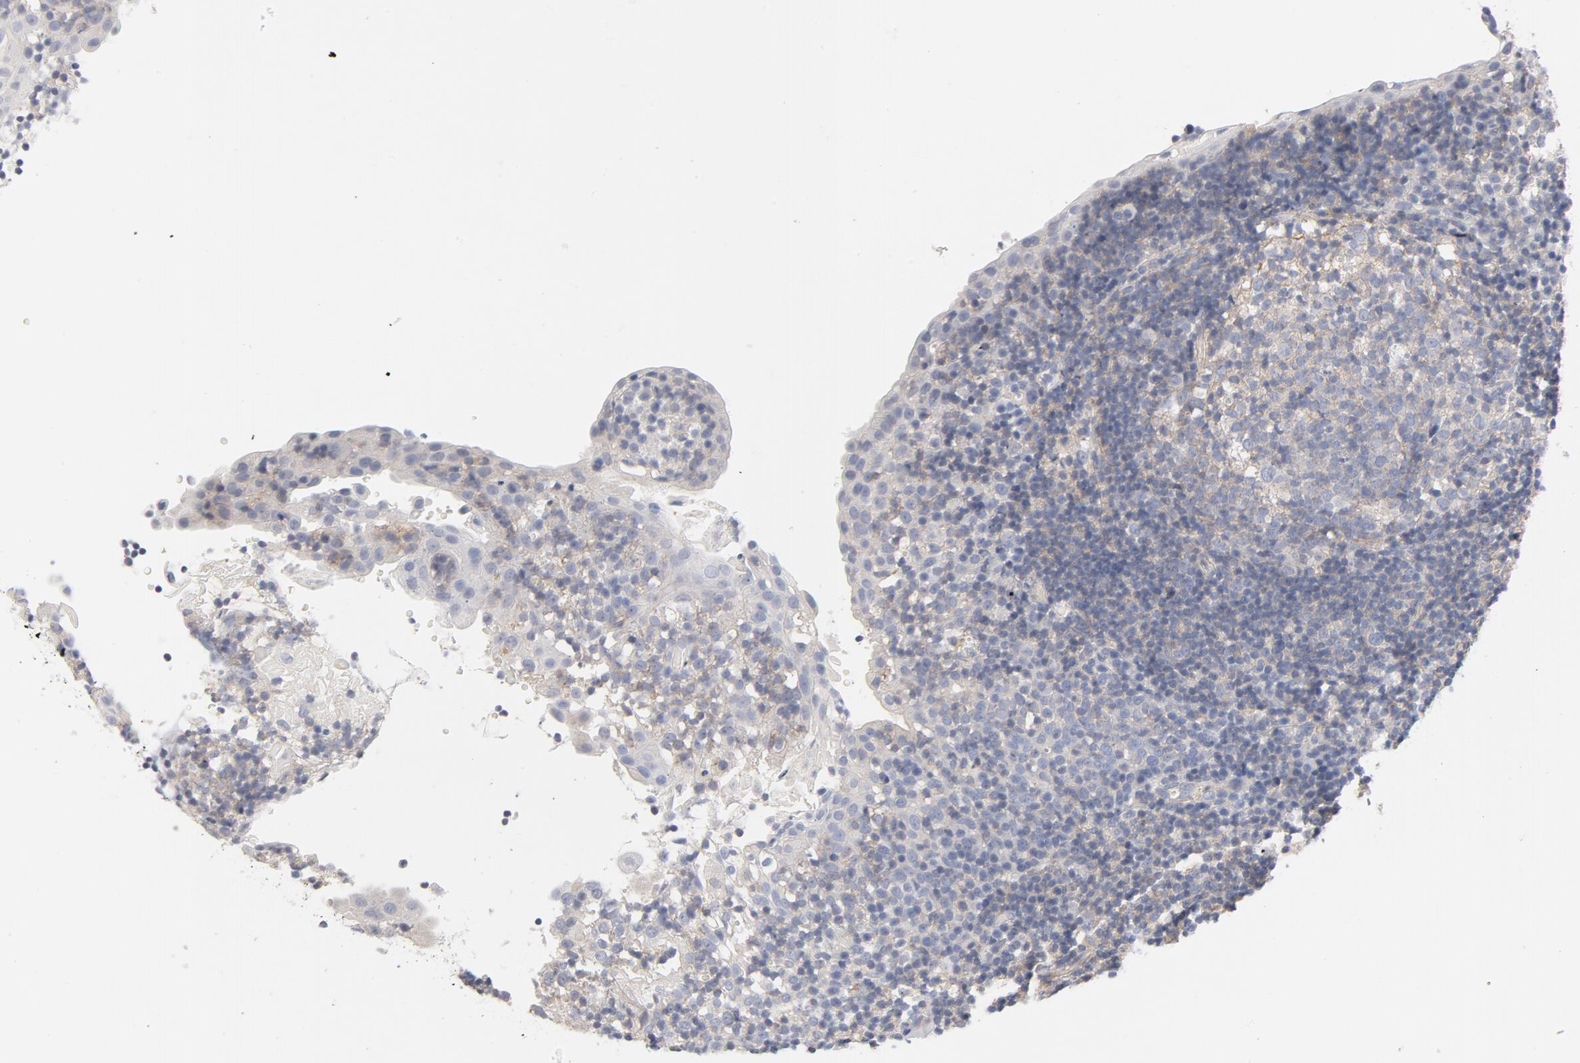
{"staining": {"intensity": "weak", "quantity": ">75%", "location": "cytoplasmic/membranous"}, "tissue": "tonsil", "cell_type": "Germinal center cells", "image_type": "normal", "snomed": [{"axis": "morphology", "description": "Normal tissue, NOS"}, {"axis": "topography", "description": "Tonsil"}], "caption": "Immunohistochemistry micrograph of benign human tonsil stained for a protein (brown), which shows low levels of weak cytoplasmic/membranous positivity in about >75% of germinal center cells.", "gene": "ROCK1", "patient": {"sex": "female", "age": 40}}